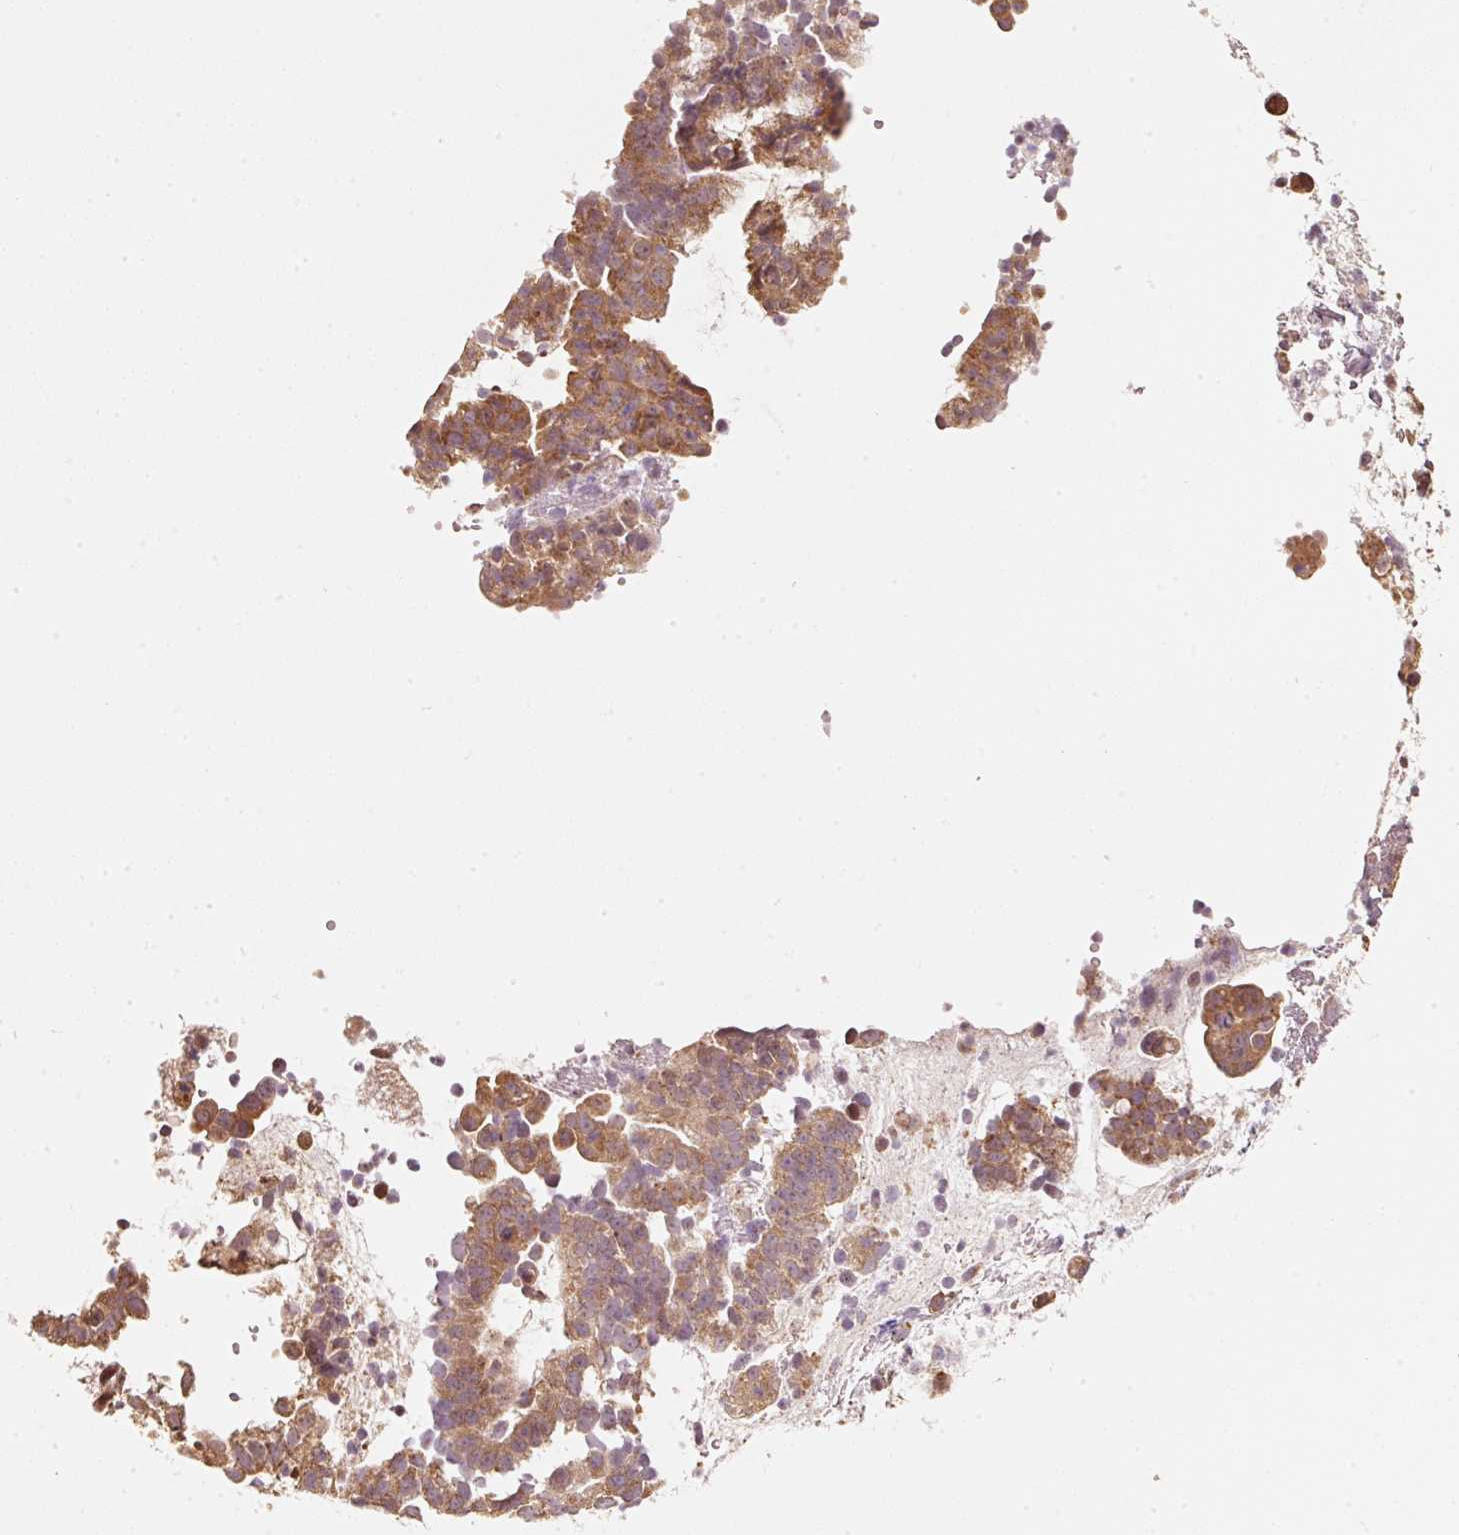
{"staining": {"intensity": "moderate", "quantity": ">75%", "location": "cytoplasmic/membranous"}, "tissue": "endometrial cancer", "cell_type": "Tumor cells", "image_type": "cancer", "snomed": [{"axis": "morphology", "description": "Adenocarcinoma, NOS"}, {"axis": "topography", "description": "Endometrium"}], "caption": "Moderate cytoplasmic/membranous positivity for a protein is appreciated in approximately >75% of tumor cells of endometrial adenocarcinoma using immunohistochemistry.", "gene": "RAB35", "patient": {"sex": "female", "age": 76}}